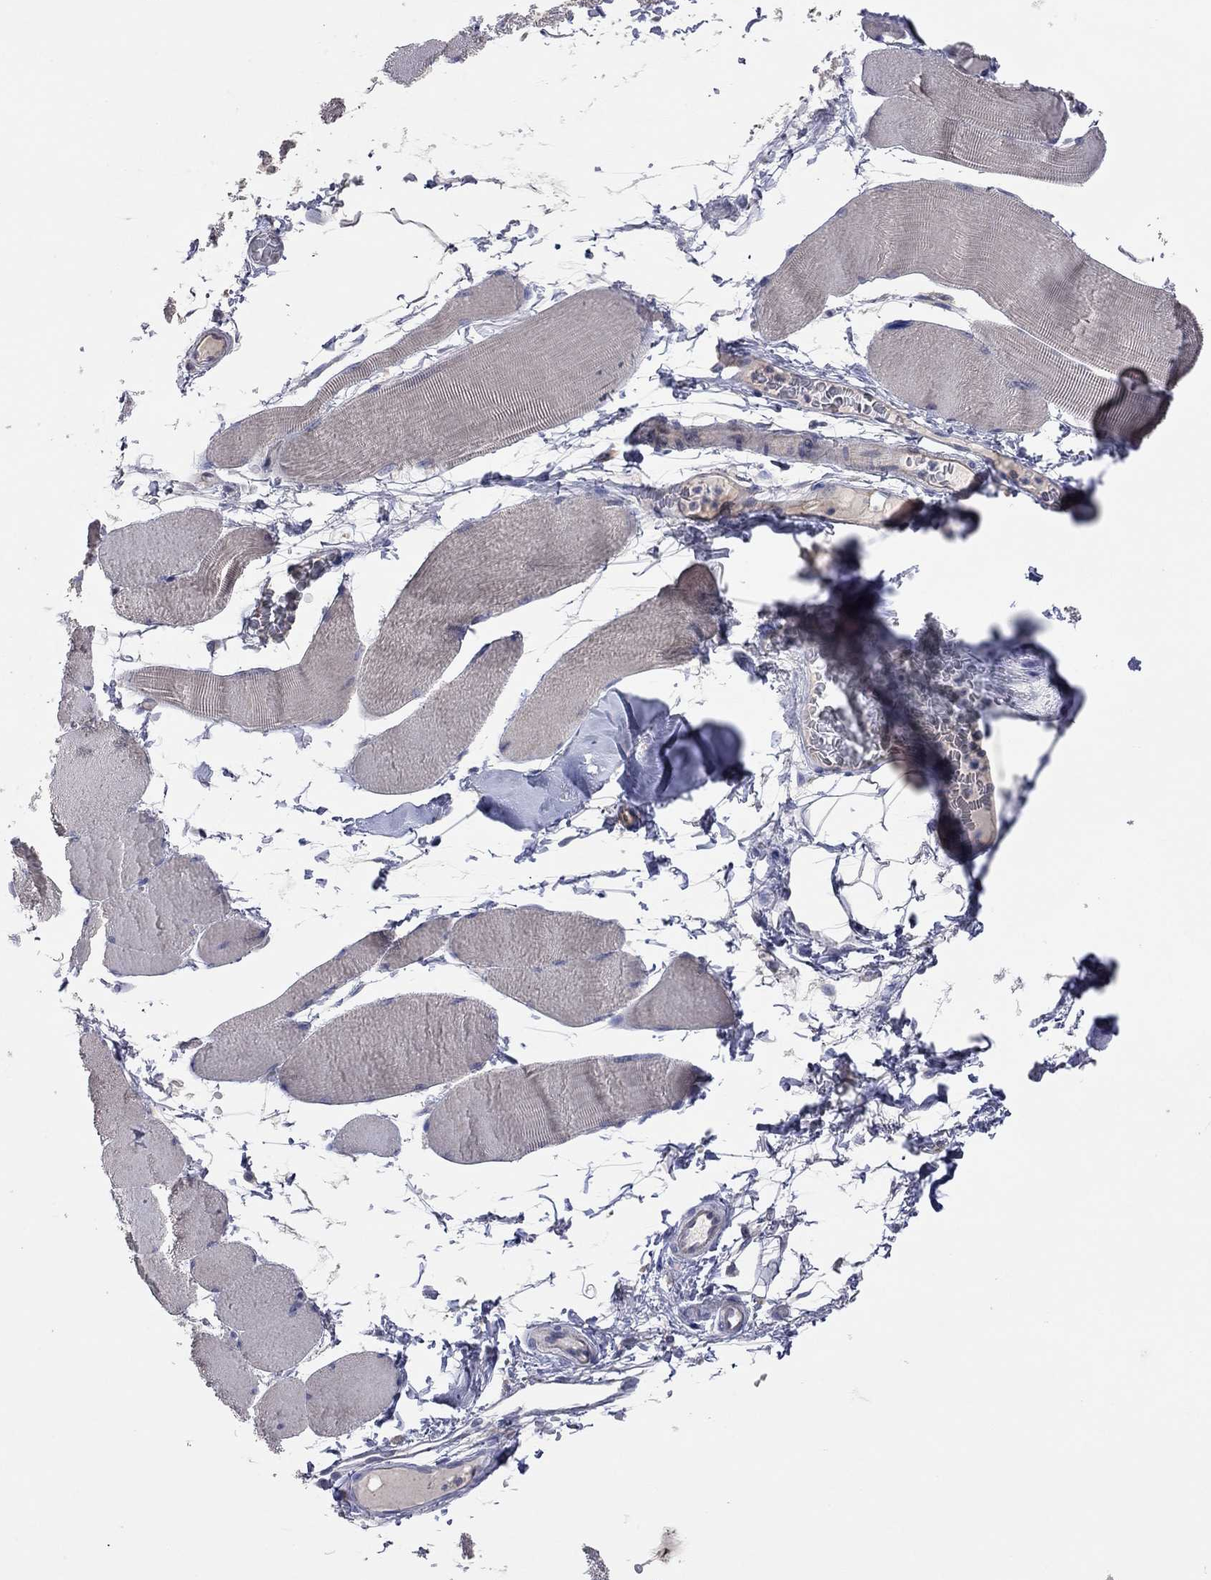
{"staining": {"intensity": "weak", "quantity": "<25%", "location": "cytoplasmic/membranous"}, "tissue": "skeletal muscle", "cell_type": "Myocytes", "image_type": "normal", "snomed": [{"axis": "morphology", "description": "Normal tissue, NOS"}, {"axis": "topography", "description": "Skeletal muscle"}], "caption": "The image reveals no significant expression in myocytes of skeletal muscle.", "gene": "KCNB1", "patient": {"sex": "male", "age": 56}}